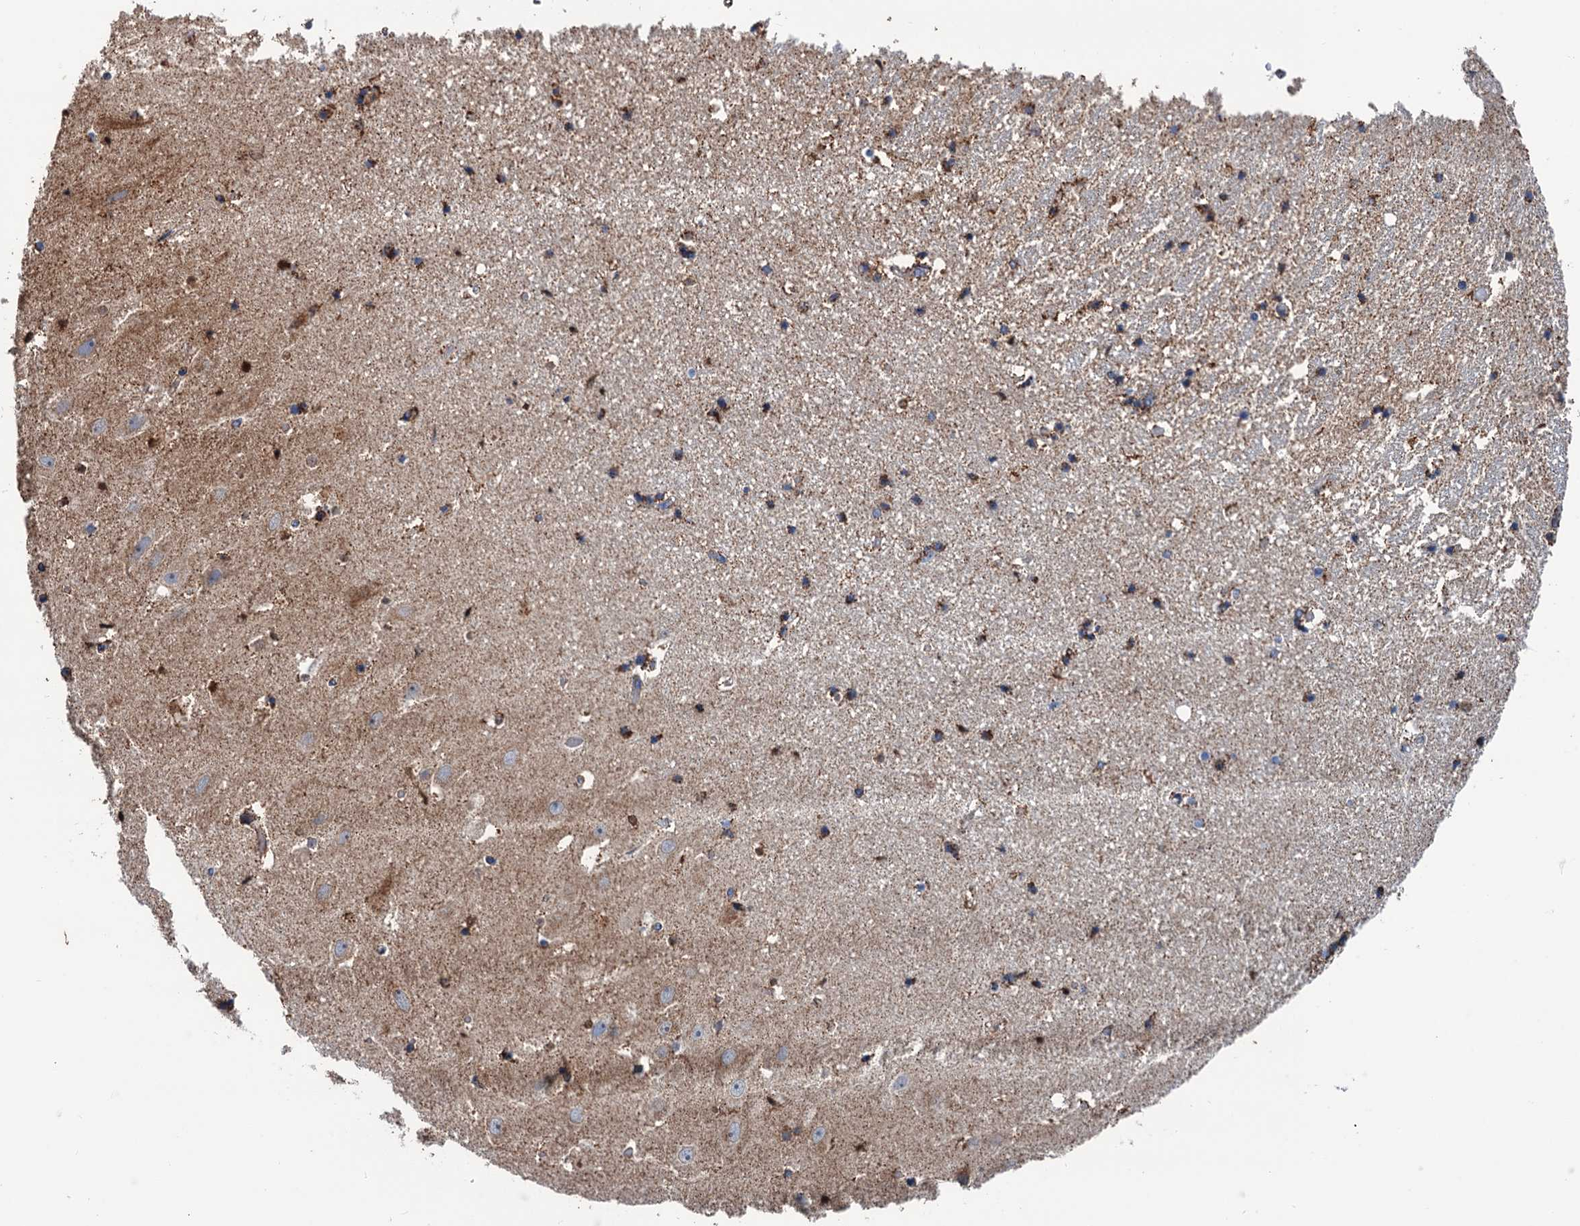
{"staining": {"intensity": "strong", "quantity": "<25%", "location": "cytoplasmic/membranous"}, "tissue": "hippocampus", "cell_type": "Glial cells", "image_type": "normal", "snomed": [{"axis": "morphology", "description": "Normal tissue, NOS"}, {"axis": "topography", "description": "Hippocampus"}], "caption": "Immunohistochemical staining of unremarkable hippocampus shows <25% levels of strong cytoplasmic/membranous protein positivity in approximately <25% of glial cells.", "gene": "IVD", "patient": {"sex": "female", "age": 52}}